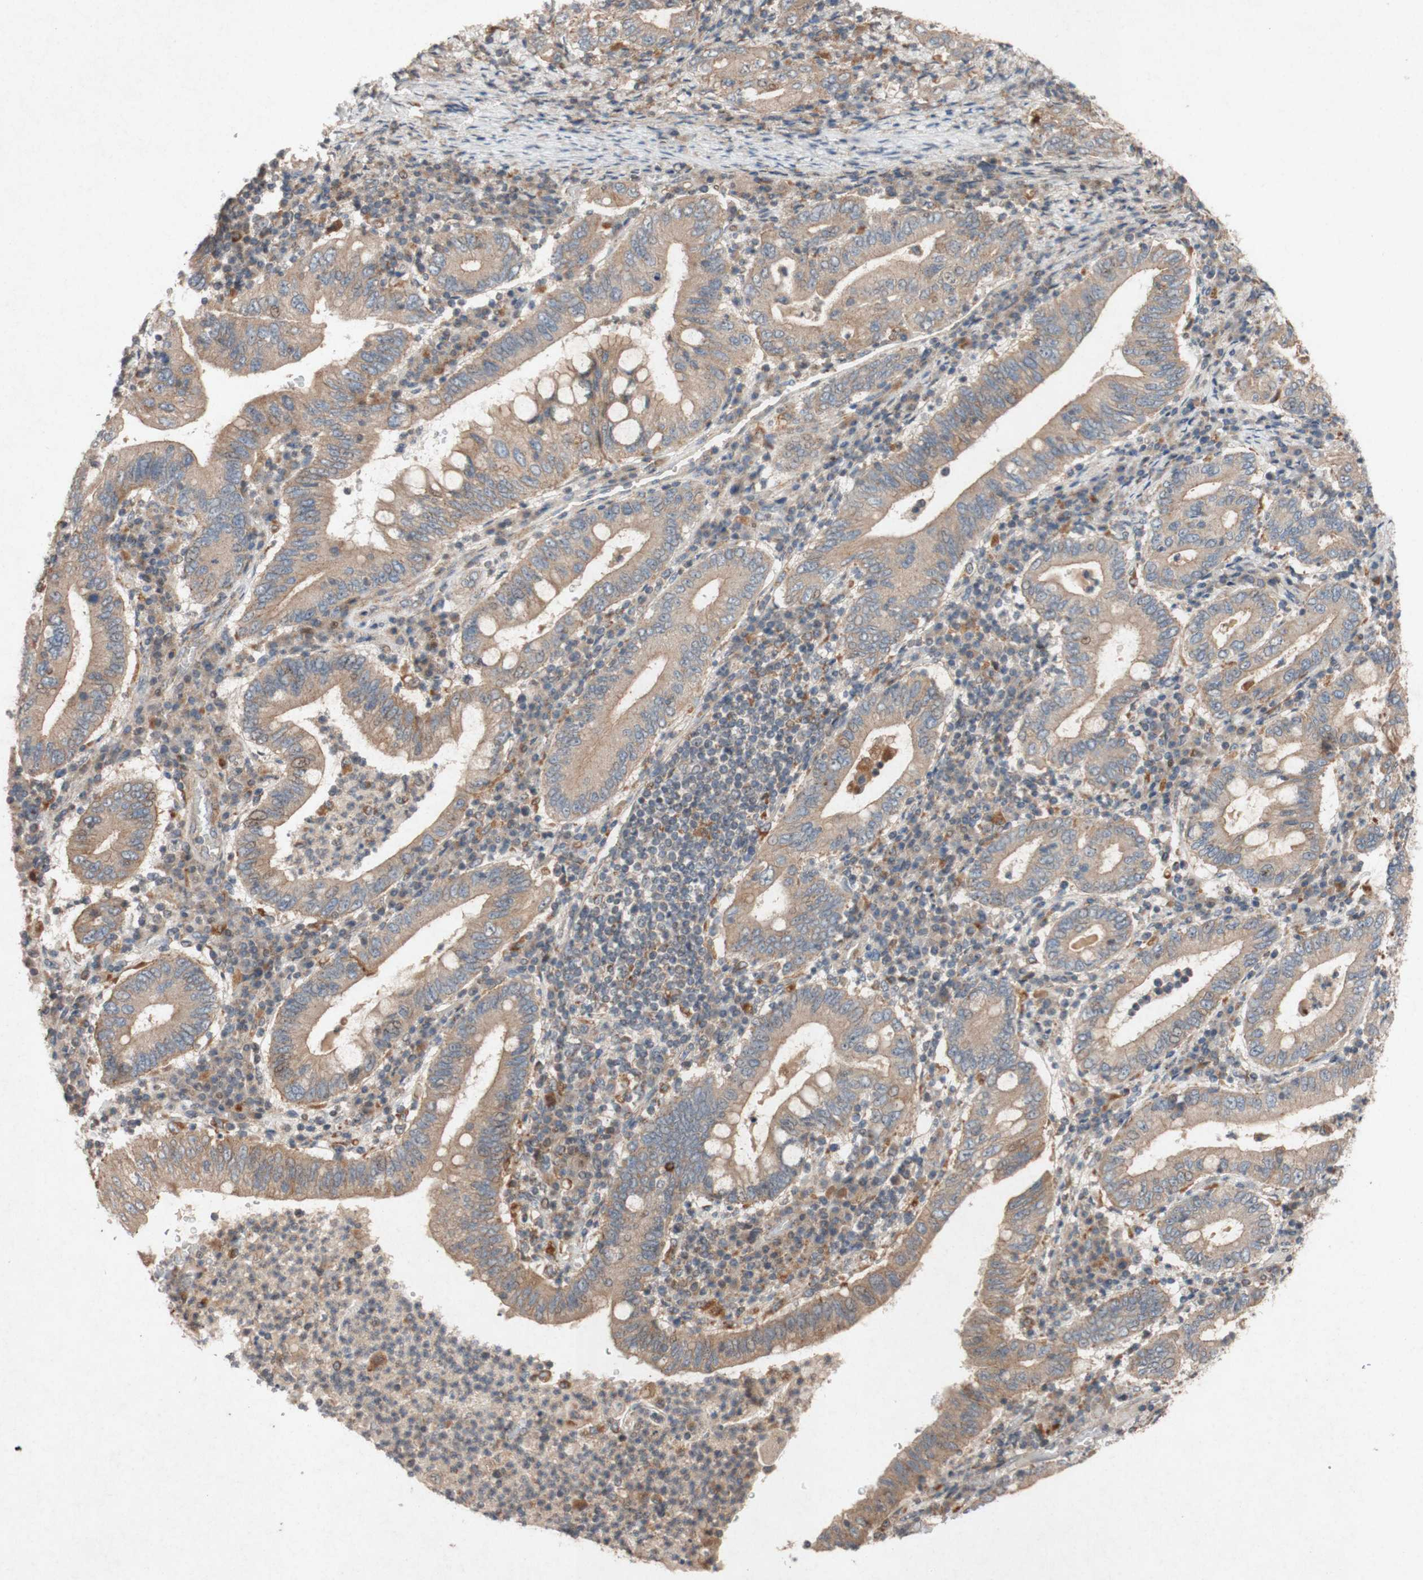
{"staining": {"intensity": "weak", "quantity": ">75%", "location": "cytoplasmic/membranous"}, "tissue": "stomach cancer", "cell_type": "Tumor cells", "image_type": "cancer", "snomed": [{"axis": "morphology", "description": "Normal tissue, NOS"}, {"axis": "morphology", "description": "Adenocarcinoma, NOS"}, {"axis": "topography", "description": "Esophagus"}, {"axis": "topography", "description": "Stomach, upper"}, {"axis": "topography", "description": "Peripheral nerve tissue"}], "caption": "Approximately >75% of tumor cells in human stomach adenocarcinoma show weak cytoplasmic/membranous protein positivity as visualized by brown immunohistochemical staining.", "gene": "ATP6V1F", "patient": {"sex": "male", "age": 62}}